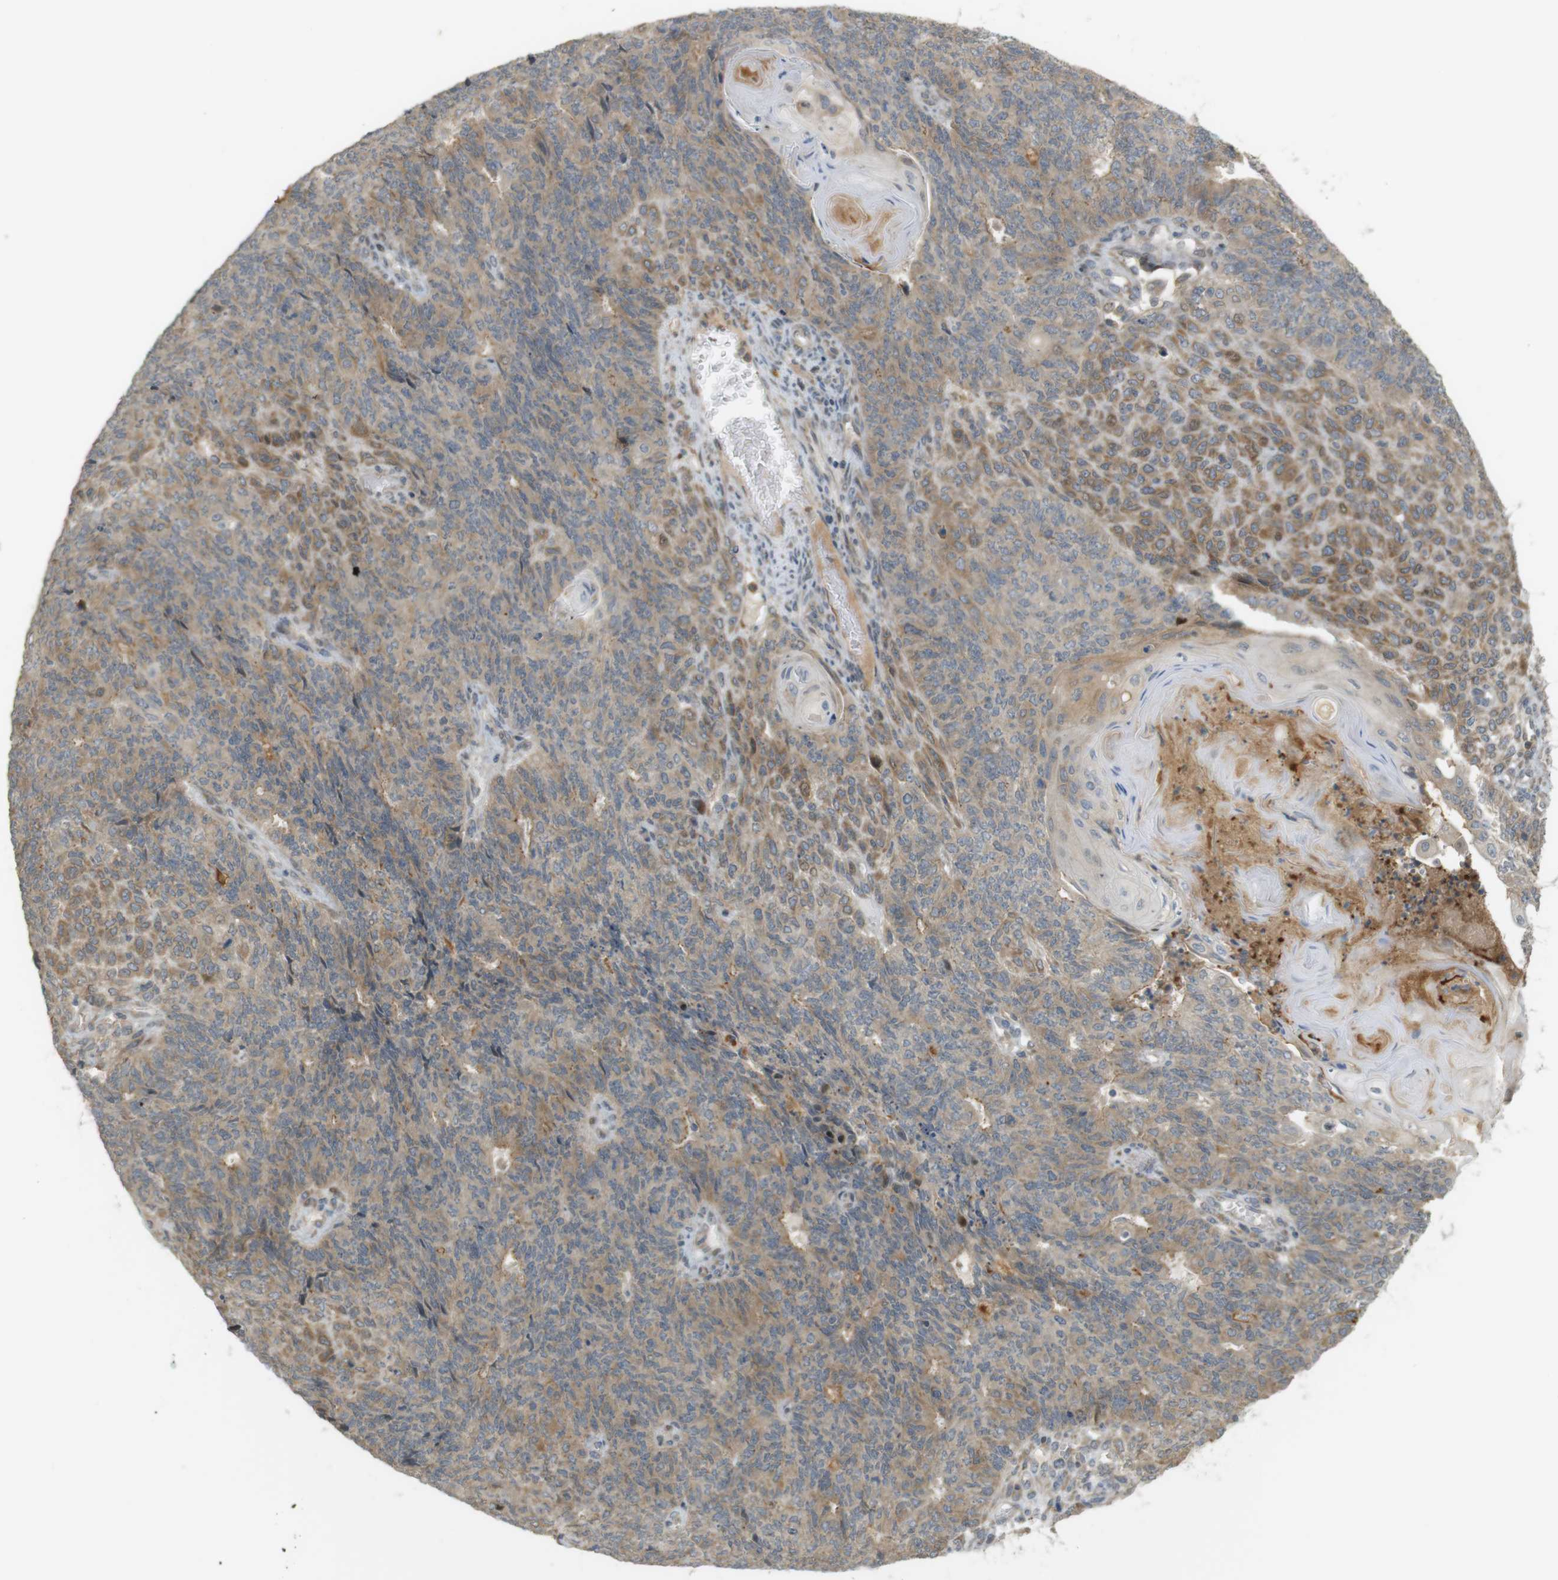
{"staining": {"intensity": "weak", "quantity": ">75%", "location": "cytoplasmic/membranous"}, "tissue": "endometrial cancer", "cell_type": "Tumor cells", "image_type": "cancer", "snomed": [{"axis": "morphology", "description": "Adenocarcinoma, NOS"}, {"axis": "topography", "description": "Endometrium"}], "caption": "IHC staining of endometrial cancer (adenocarcinoma), which demonstrates low levels of weak cytoplasmic/membranous positivity in approximately >75% of tumor cells indicating weak cytoplasmic/membranous protein positivity. The staining was performed using DAB (3,3'-diaminobenzidine) (brown) for protein detection and nuclei were counterstained in hematoxylin (blue).", "gene": "CLRN3", "patient": {"sex": "female", "age": 32}}